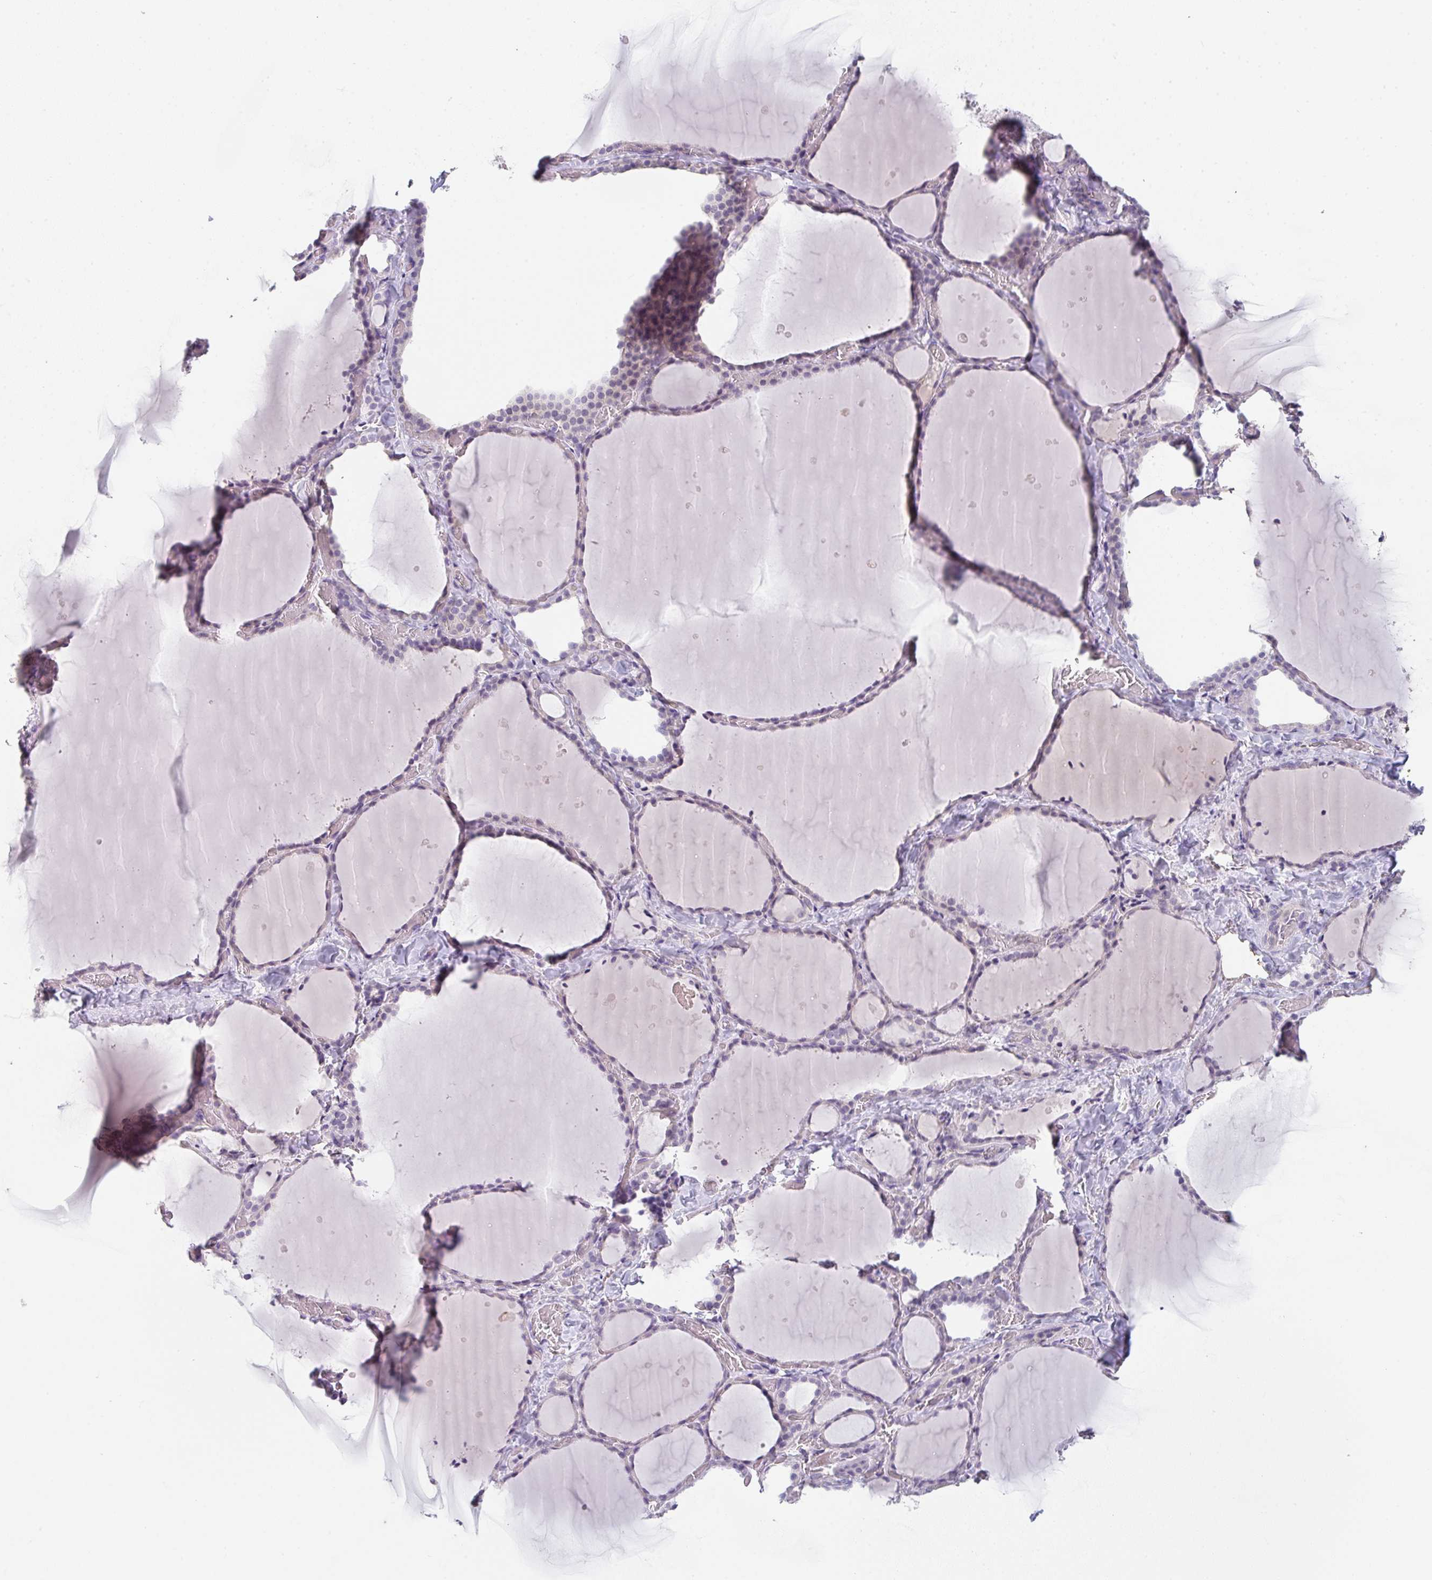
{"staining": {"intensity": "negative", "quantity": "none", "location": "none"}, "tissue": "thyroid gland", "cell_type": "Glandular cells", "image_type": "normal", "snomed": [{"axis": "morphology", "description": "Normal tissue, NOS"}, {"axis": "topography", "description": "Thyroid gland"}], "caption": "Glandular cells show no significant protein expression in unremarkable thyroid gland. The staining was performed using DAB (3,3'-diaminobenzidine) to visualize the protein expression in brown, while the nuclei were stained in blue with hematoxylin (Magnification: 20x).", "gene": "C1QTNF8", "patient": {"sex": "female", "age": 36}}